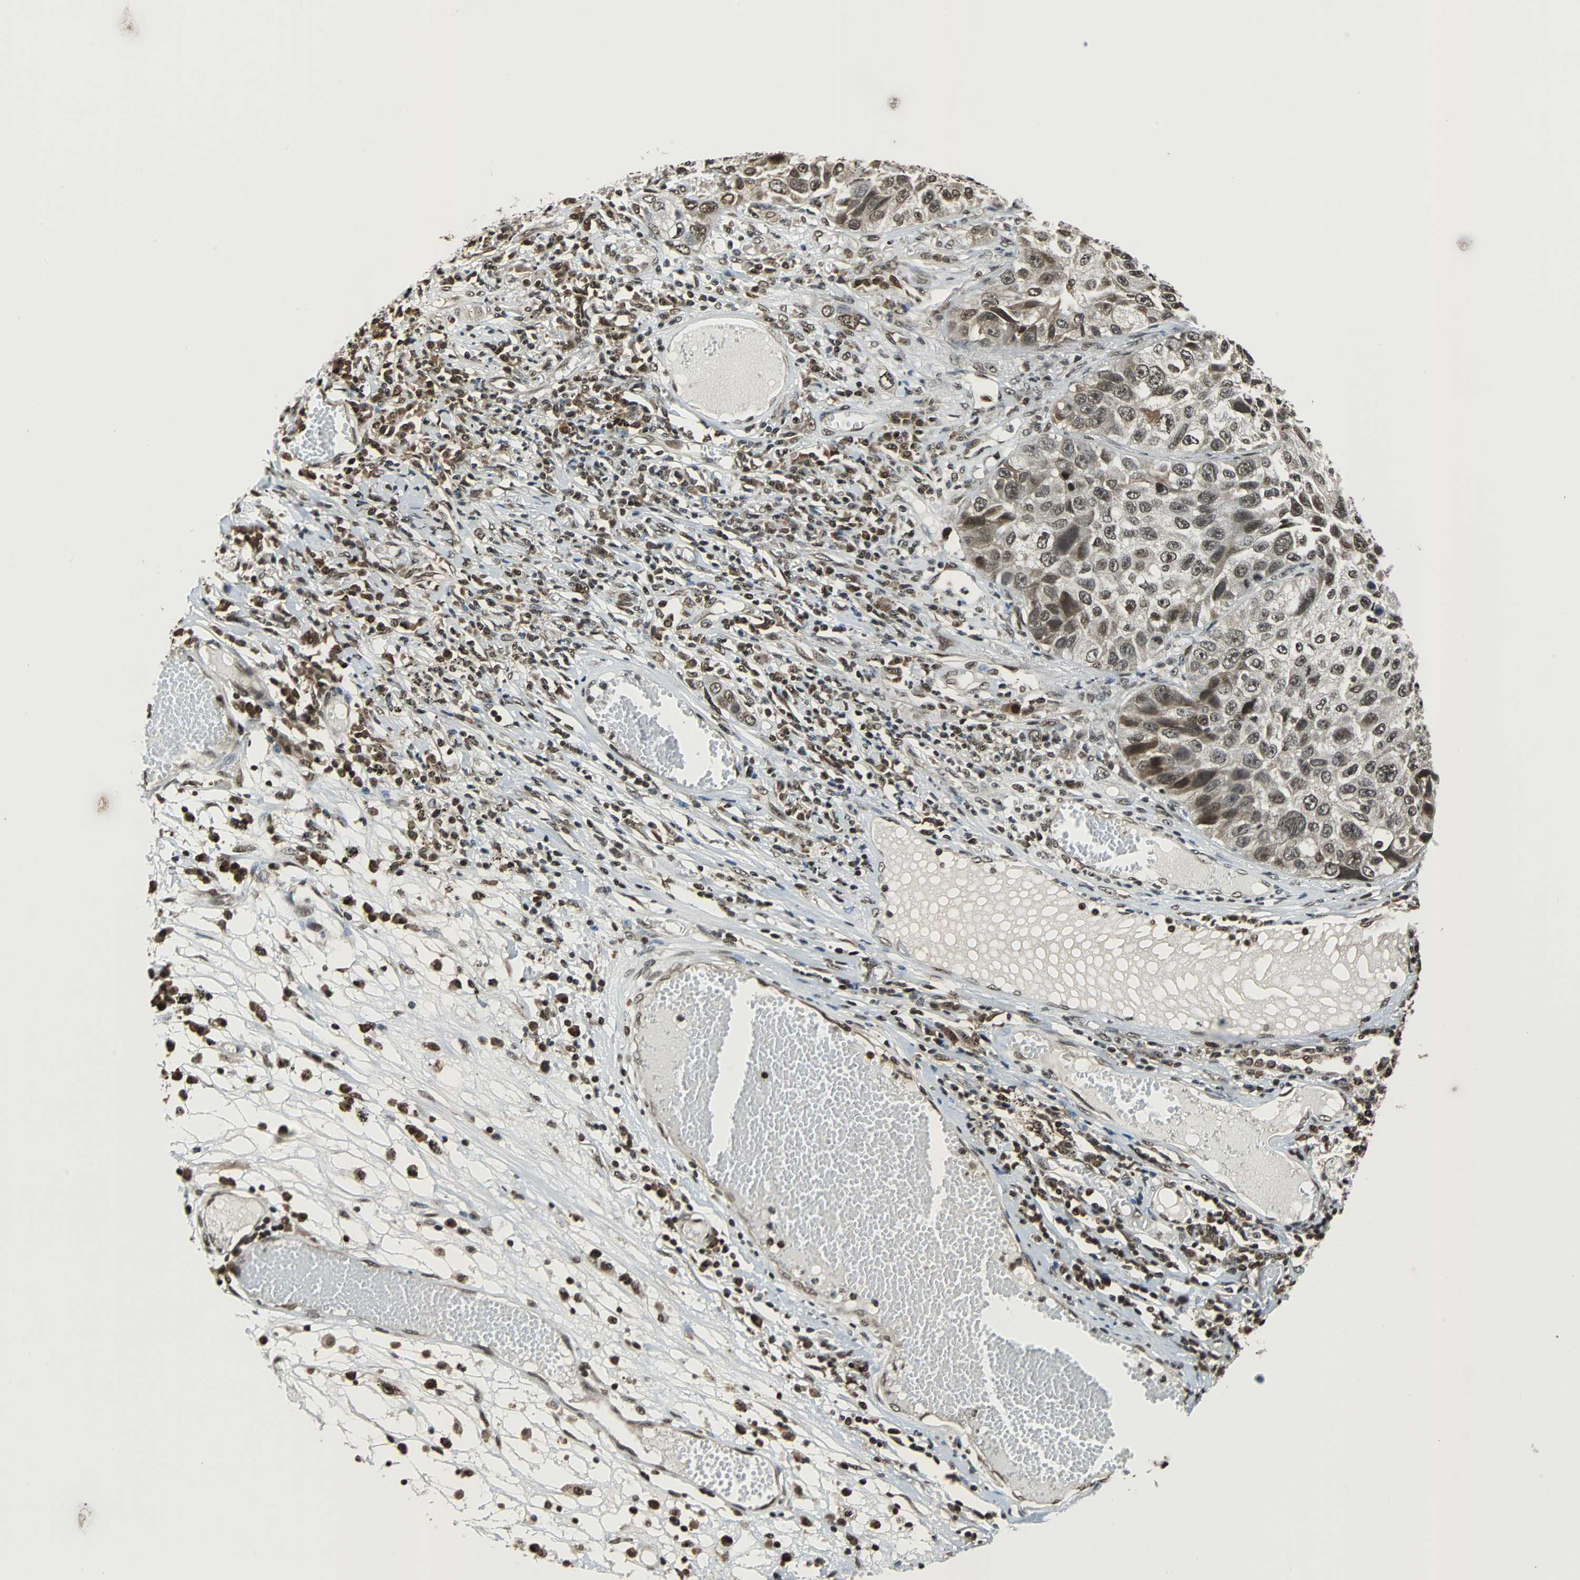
{"staining": {"intensity": "strong", "quantity": ">75%", "location": "nuclear"}, "tissue": "lung cancer", "cell_type": "Tumor cells", "image_type": "cancer", "snomed": [{"axis": "morphology", "description": "Squamous cell carcinoma, NOS"}, {"axis": "topography", "description": "Lung"}], "caption": "About >75% of tumor cells in human lung cancer (squamous cell carcinoma) reveal strong nuclear protein positivity as visualized by brown immunohistochemical staining.", "gene": "REST", "patient": {"sex": "male", "age": 71}}